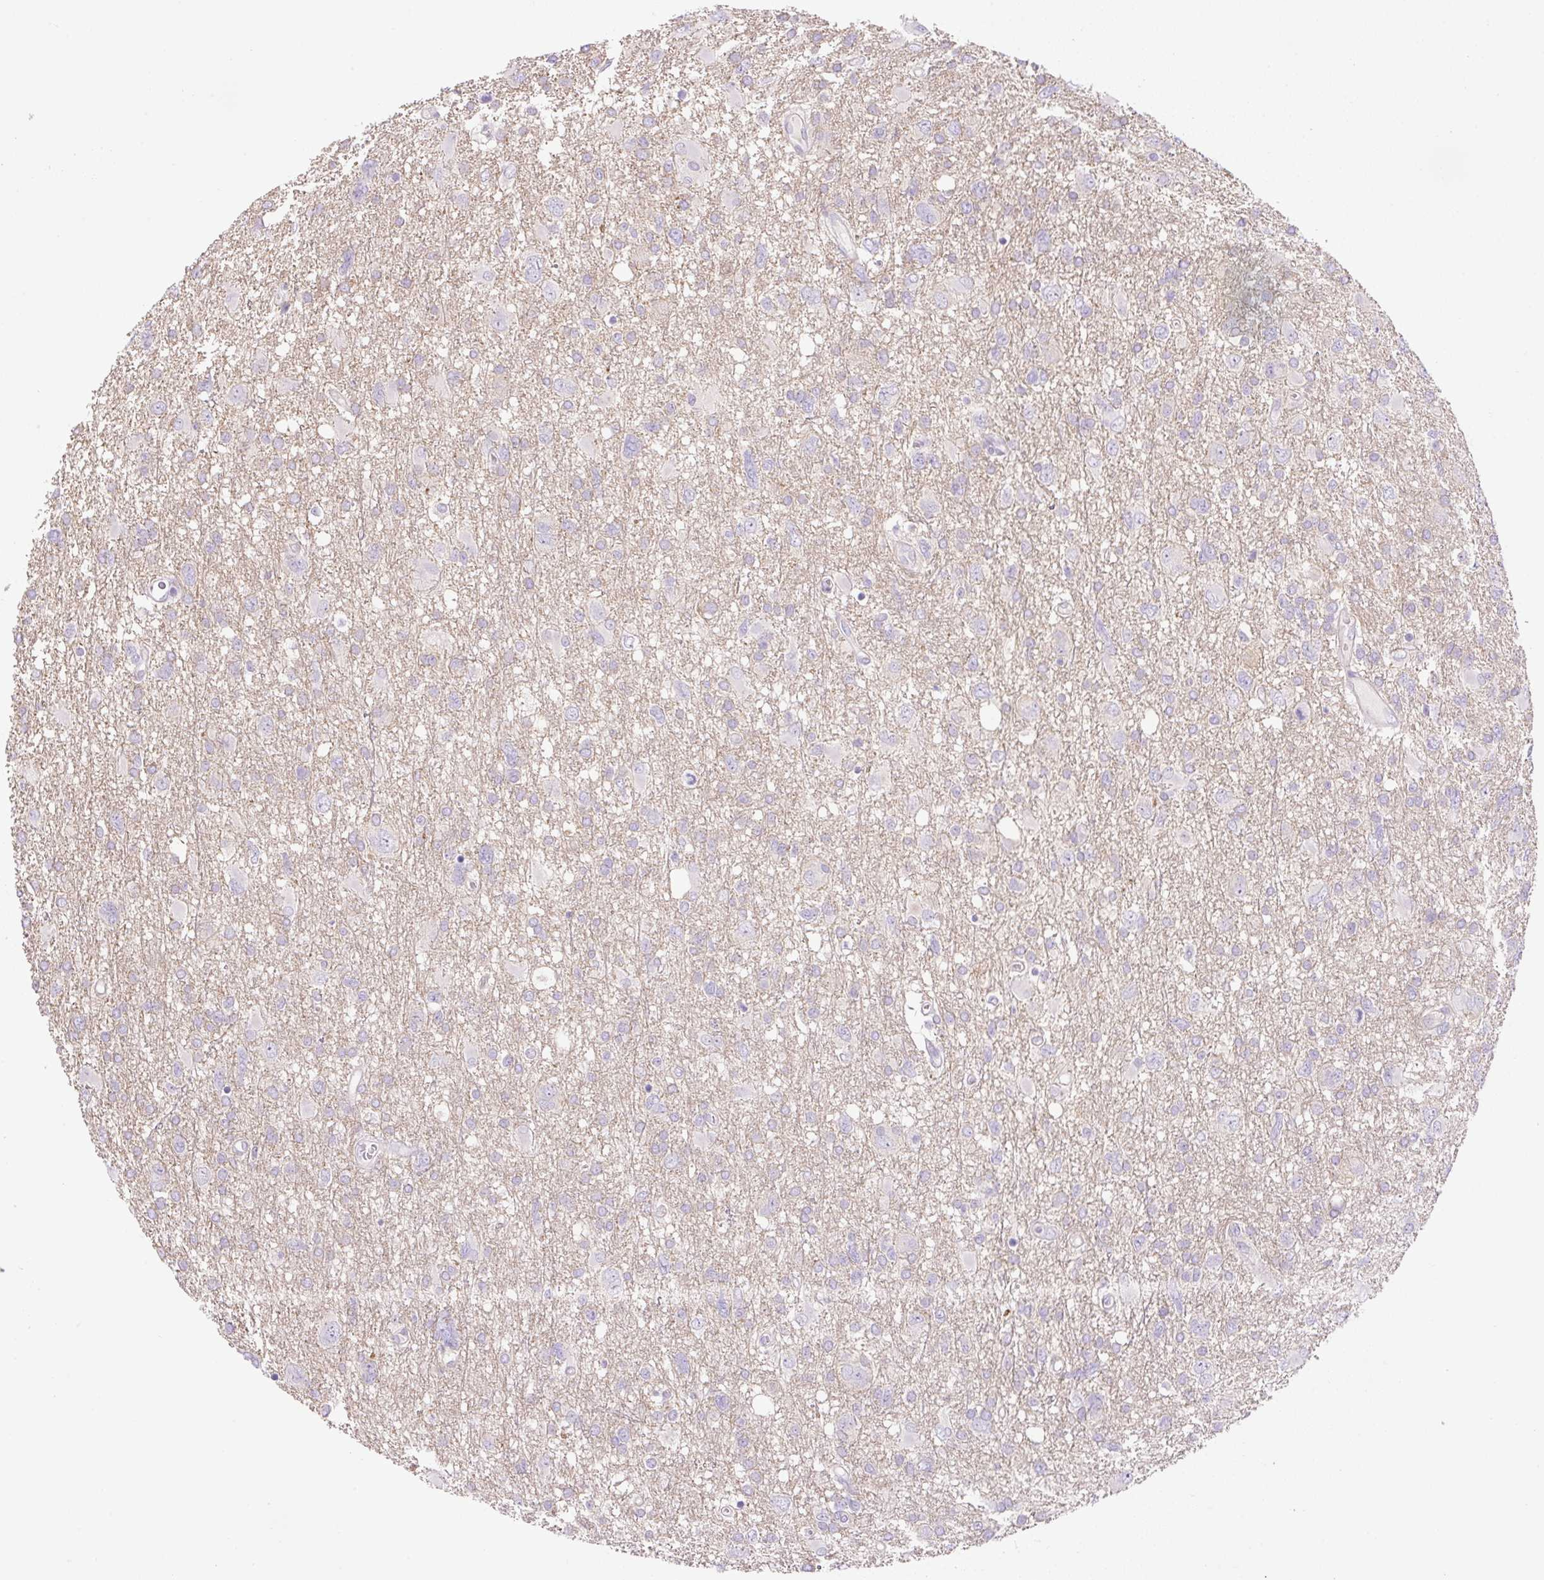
{"staining": {"intensity": "negative", "quantity": "none", "location": "none"}, "tissue": "glioma", "cell_type": "Tumor cells", "image_type": "cancer", "snomed": [{"axis": "morphology", "description": "Glioma, malignant, High grade"}, {"axis": "topography", "description": "Brain"}], "caption": "Glioma was stained to show a protein in brown. There is no significant expression in tumor cells.", "gene": "TDRD15", "patient": {"sex": "male", "age": 61}}